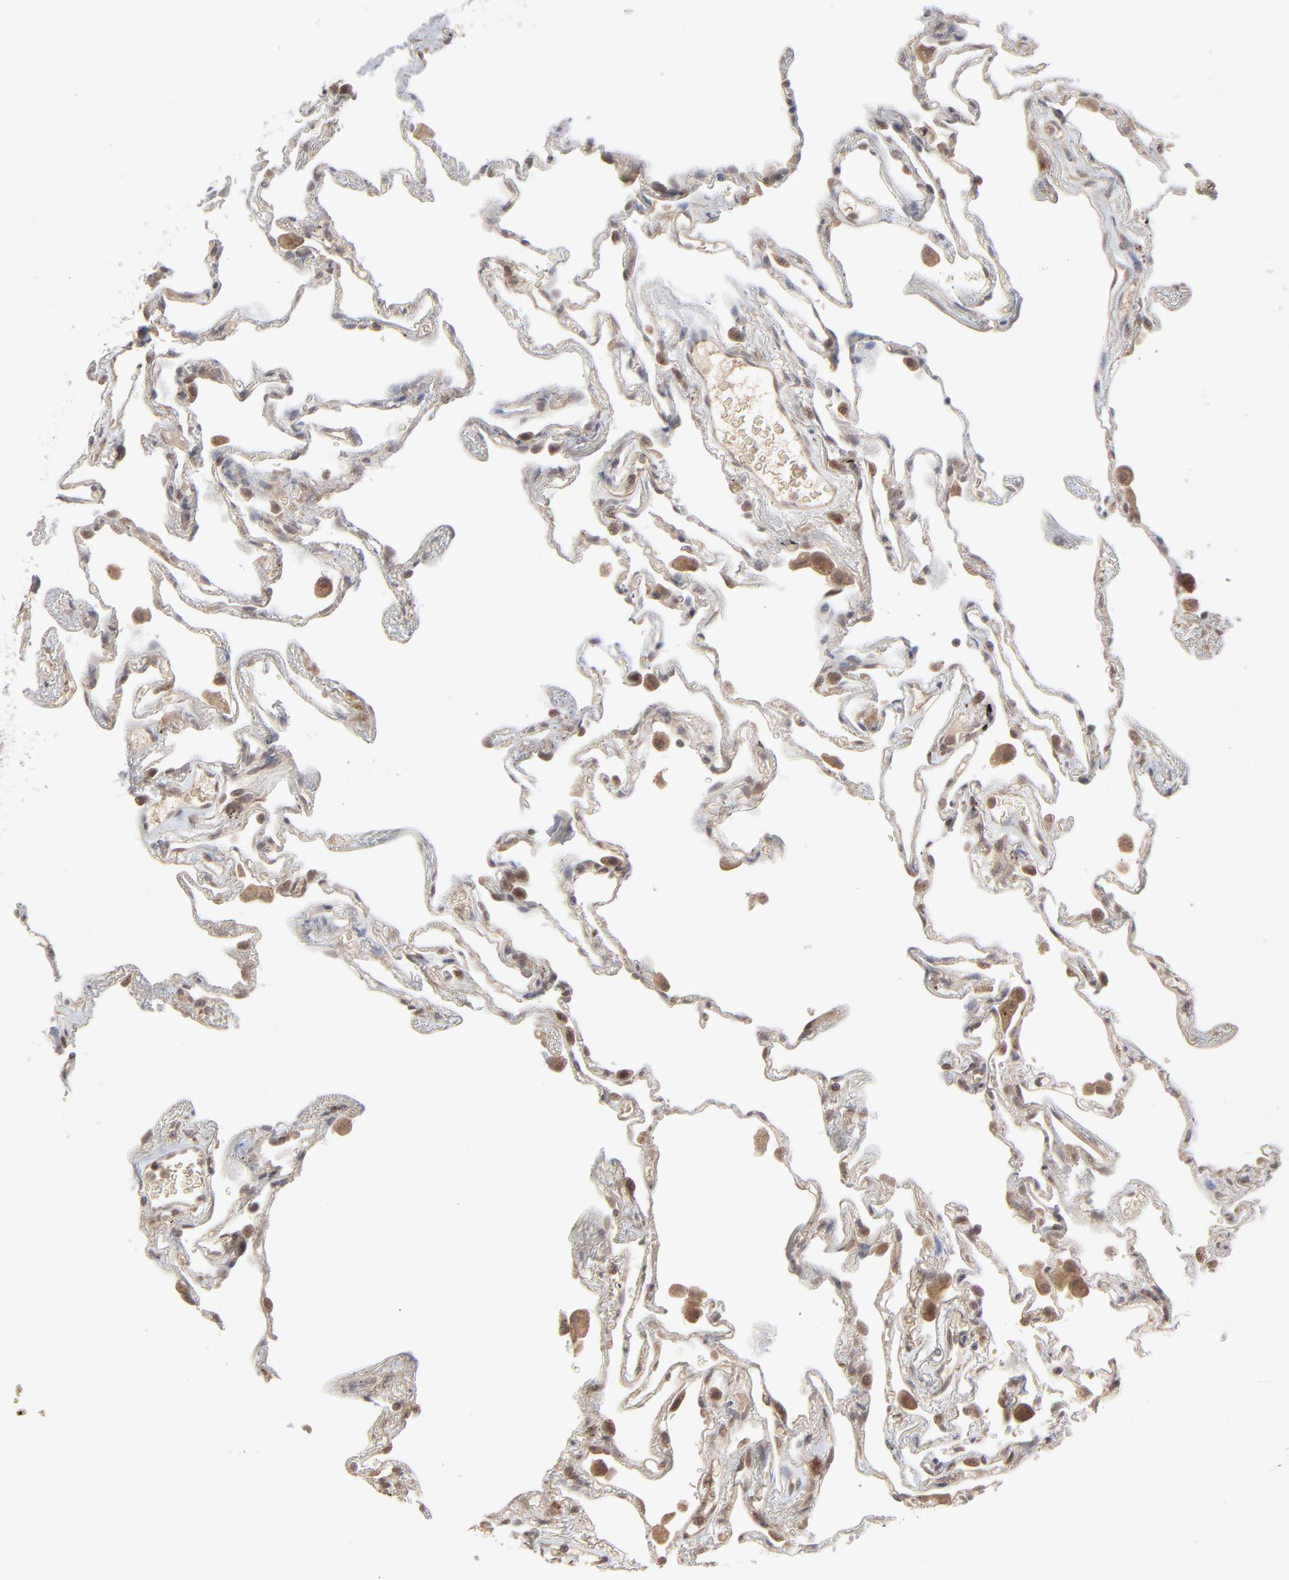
{"staining": {"intensity": "weak", "quantity": "25%-75%", "location": "cytoplasmic/membranous"}, "tissue": "lung", "cell_type": "Alveolar cells", "image_type": "normal", "snomed": [{"axis": "morphology", "description": "Normal tissue, NOS"}, {"axis": "morphology", "description": "Inflammation, NOS"}, {"axis": "topography", "description": "Lung"}], "caption": "Immunohistochemical staining of benign human lung demonstrates low levels of weak cytoplasmic/membranous expression in approximately 25%-75% of alveolar cells. (Stains: DAB in brown, nuclei in blue, Microscopy: brightfield microscopy at high magnification).", "gene": "SCFD1", "patient": {"sex": "male", "age": 69}}